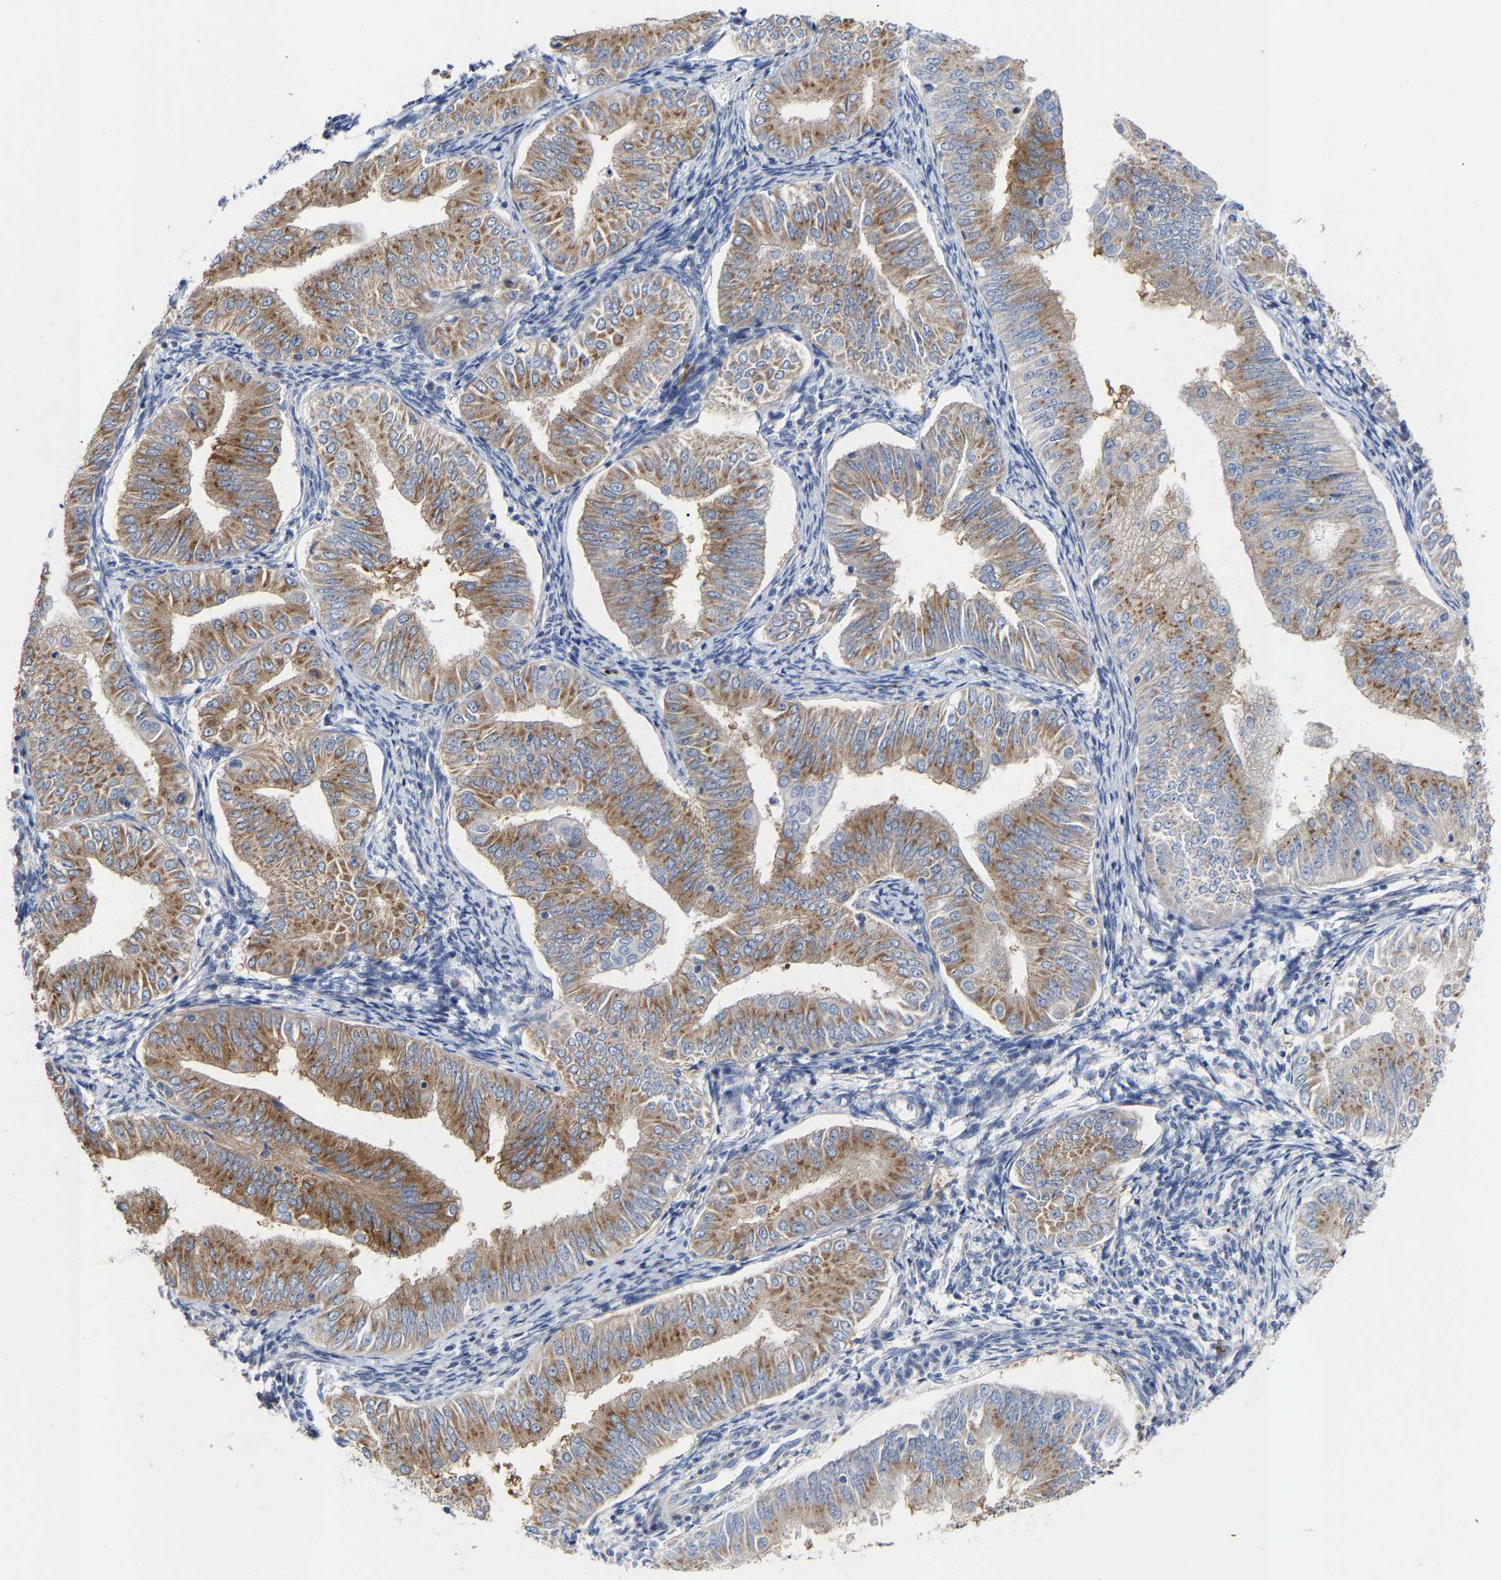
{"staining": {"intensity": "moderate", "quantity": ">75%", "location": "cytoplasmic/membranous"}, "tissue": "endometrial cancer", "cell_type": "Tumor cells", "image_type": "cancer", "snomed": [{"axis": "morphology", "description": "Normal tissue, NOS"}, {"axis": "morphology", "description": "Adenocarcinoma, NOS"}, {"axis": "topography", "description": "Endometrium"}], "caption": "There is medium levels of moderate cytoplasmic/membranous staining in tumor cells of adenocarcinoma (endometrial), as demonstrated by immunohistochemical staining (brown color).", "gene": "PPP1R15A", "patient": {"sex": "female", "age": 53}}